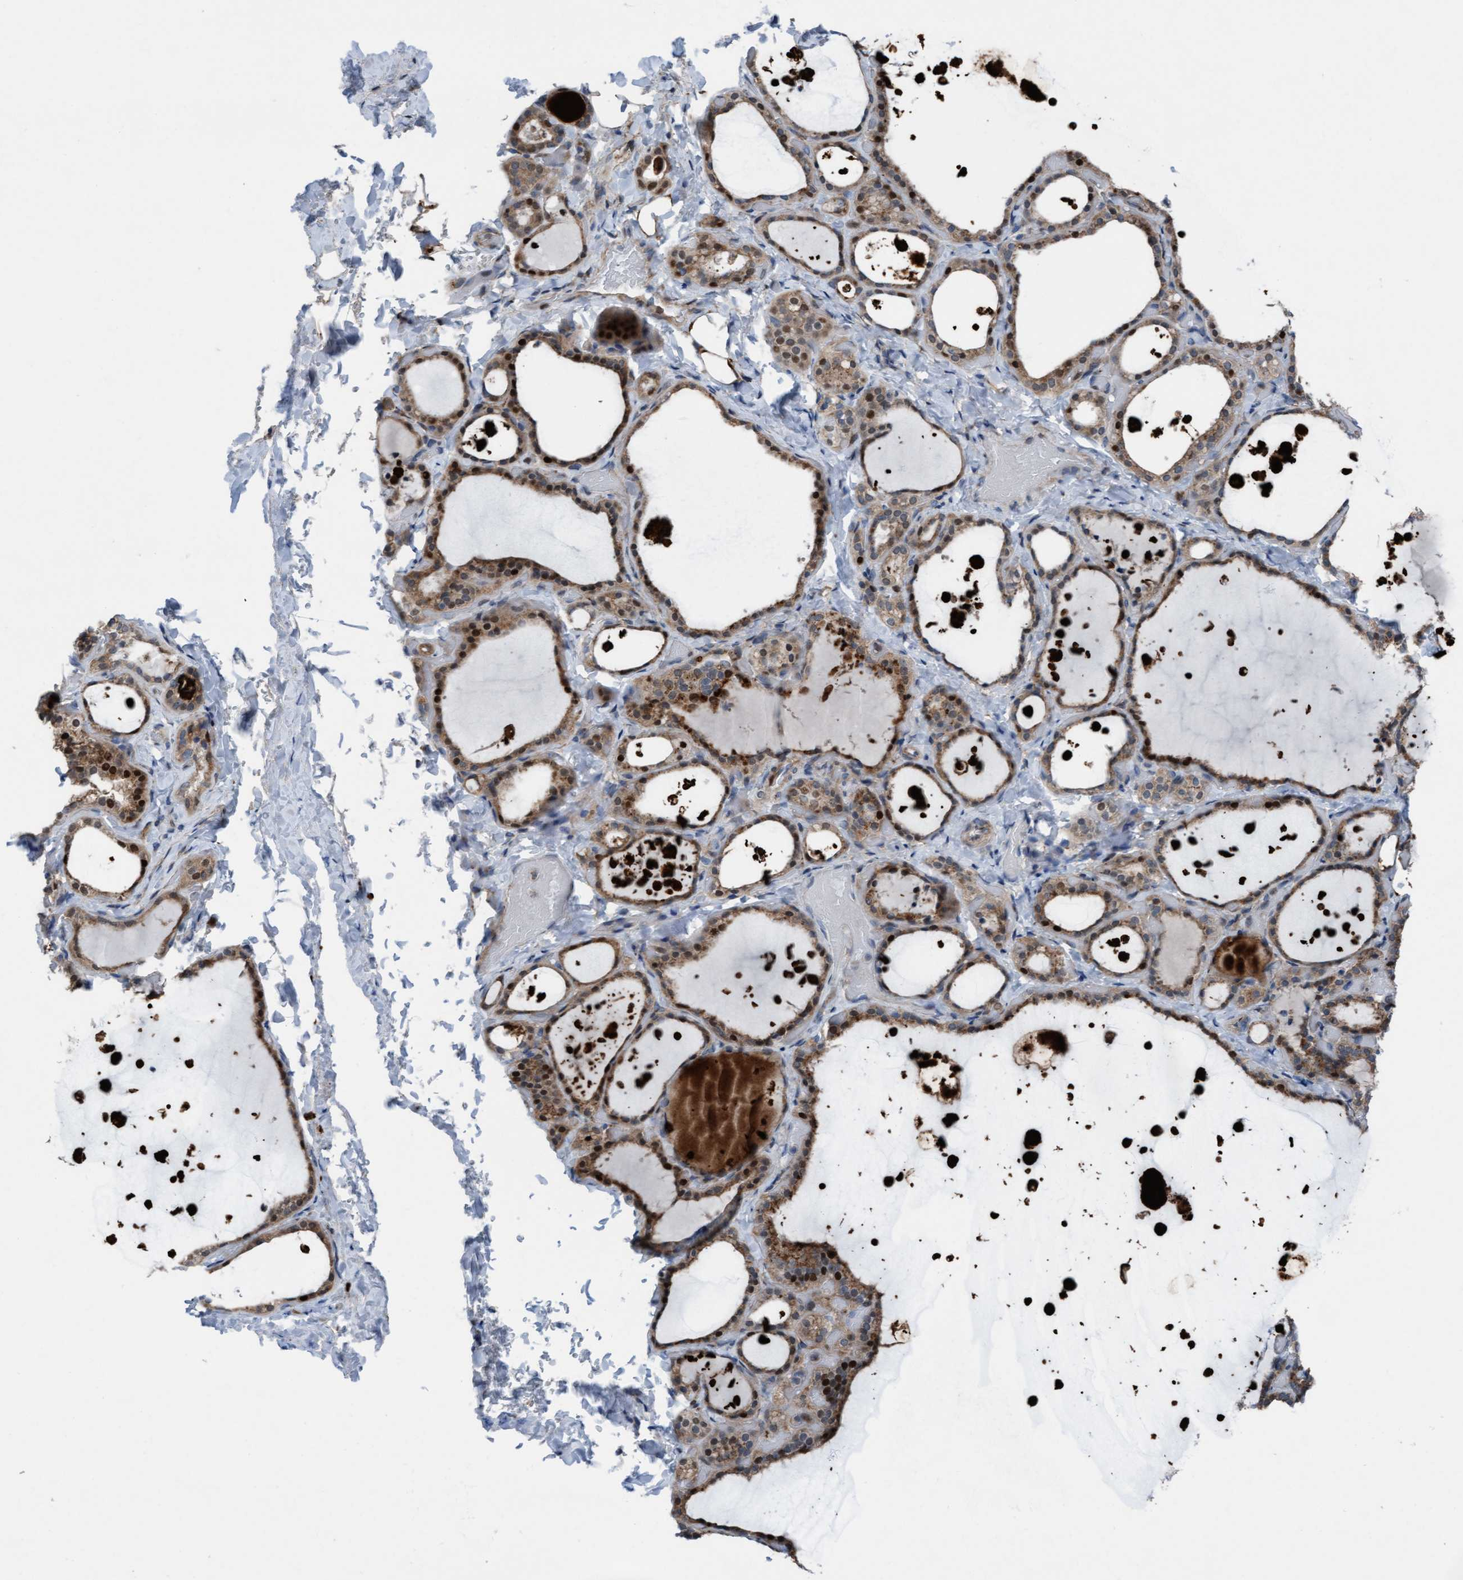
{"staining": {"intensity": "moderate", "quantity": ">75%", "location": "cytoplasmic/membranous"}, "tissue": "thyroid gland", "cell_type": "Glandular cells", "image_type": "normal", "snomed": [{"axis": "morphology", "description": "Normal tissue, NOS"}, {"axis": "topography", "description": "Thyroid gland"}], "caption": "Protein expression analysis of benign human thyroid gland reveals moderate cytoplasmic/membranous staining in approximately >75% of glandular cells.", "gene": "KLHL26", "patient": {"sex": "female", "age": 44}}